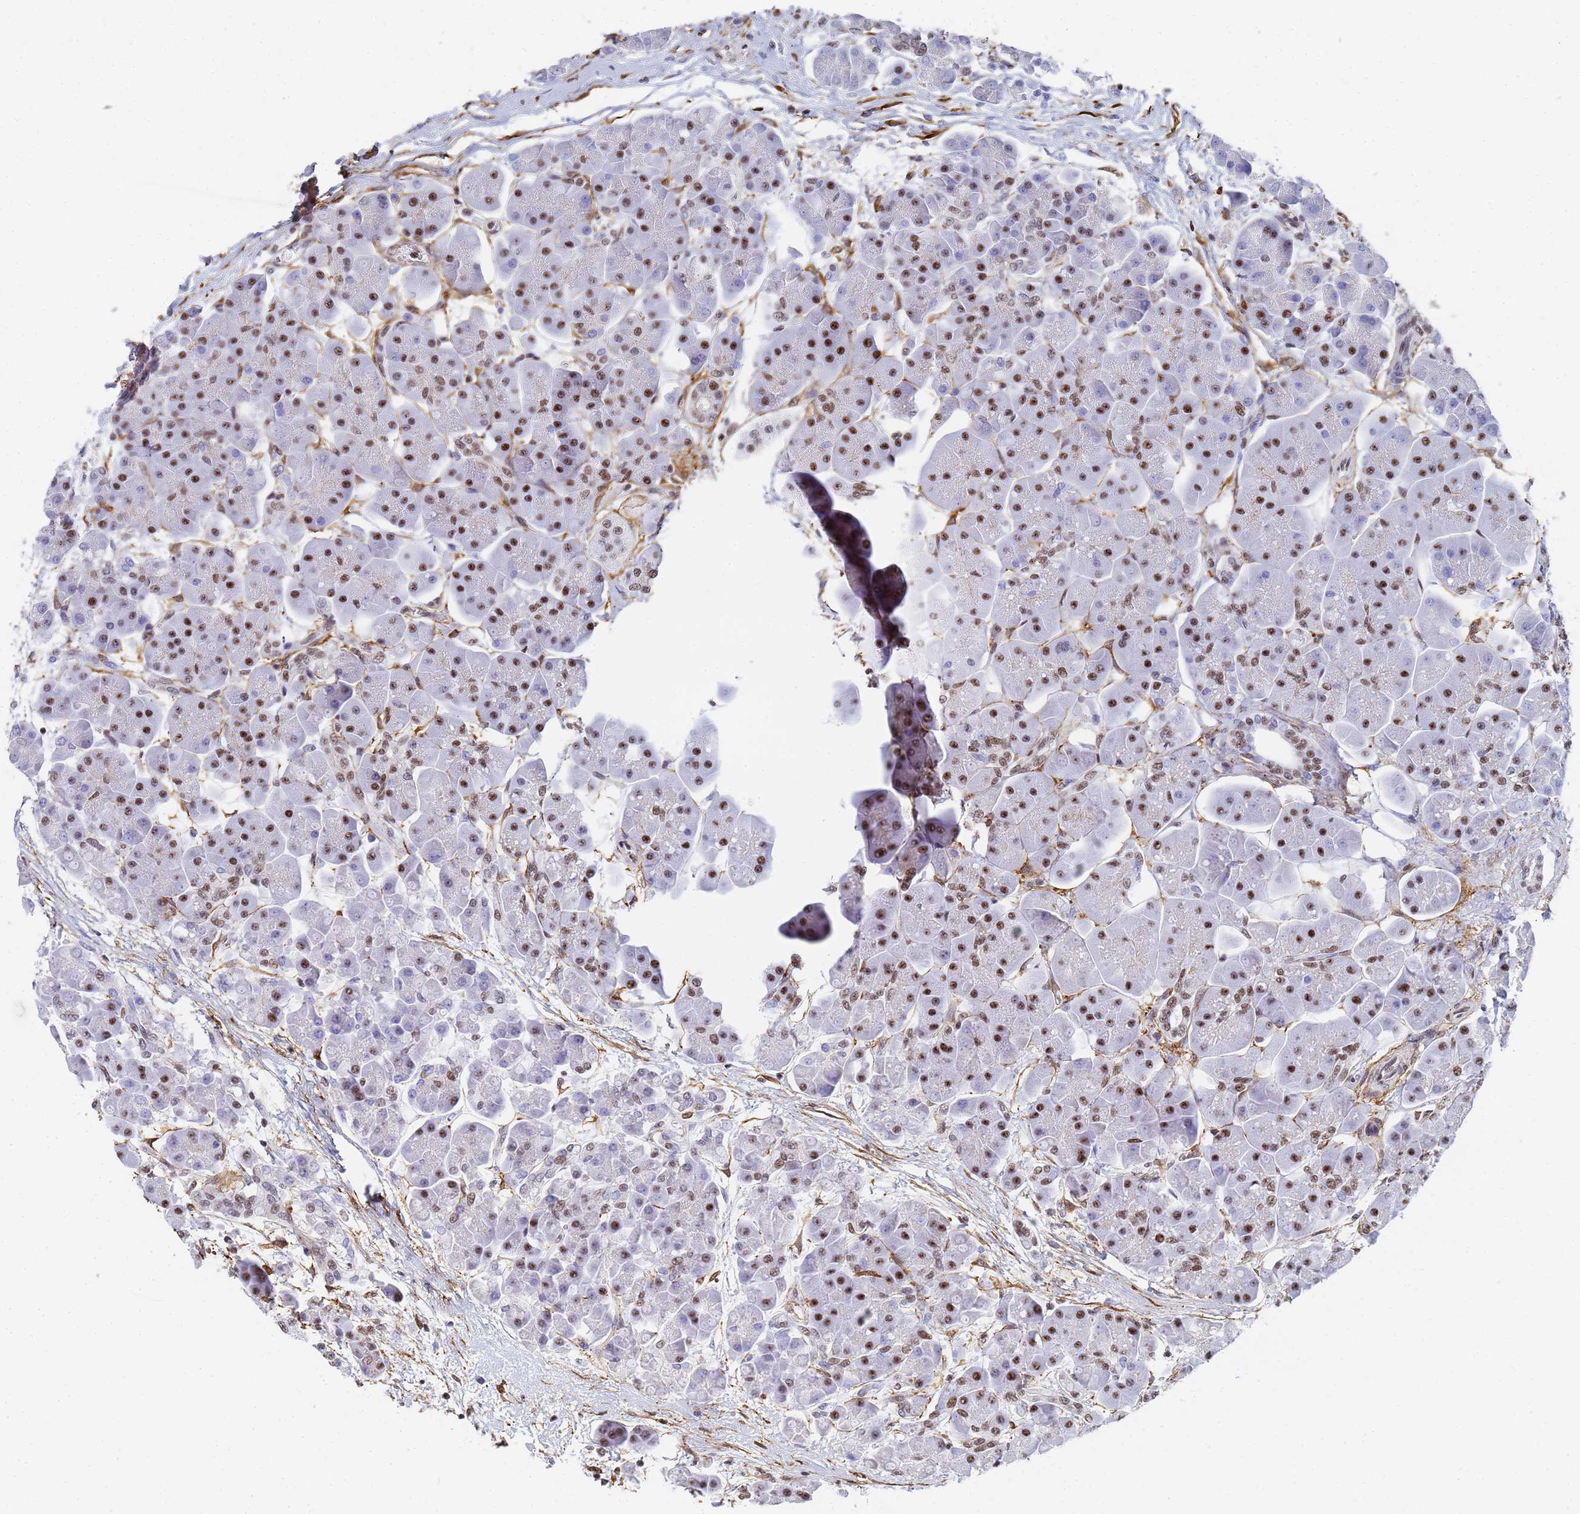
{"staining": {"intensity": "moderate", "quantity": "25%-75%", "location": "nuclear"}, "tissue": "pancreas", "cell_type": "Exocrine glandular cells", "image_type": "normal", "snomed": [{"axis": "morphology", "description": "Normal tissue, NOS"}, {"axis": "topography", "description": "Pancreas"}], "caption": "Brown immunohistochemical staining in normal pancreas reveals moderate nuclear positivity in about 25%-75% of exocrine glandular cells. The protein of interest is stained brown, and the nuclei are stained in blue (DAB IHC with brightfield microscopy, high magnification).", "gene": "PRRT4", "patient": {"sex": "male", "age": 66}}